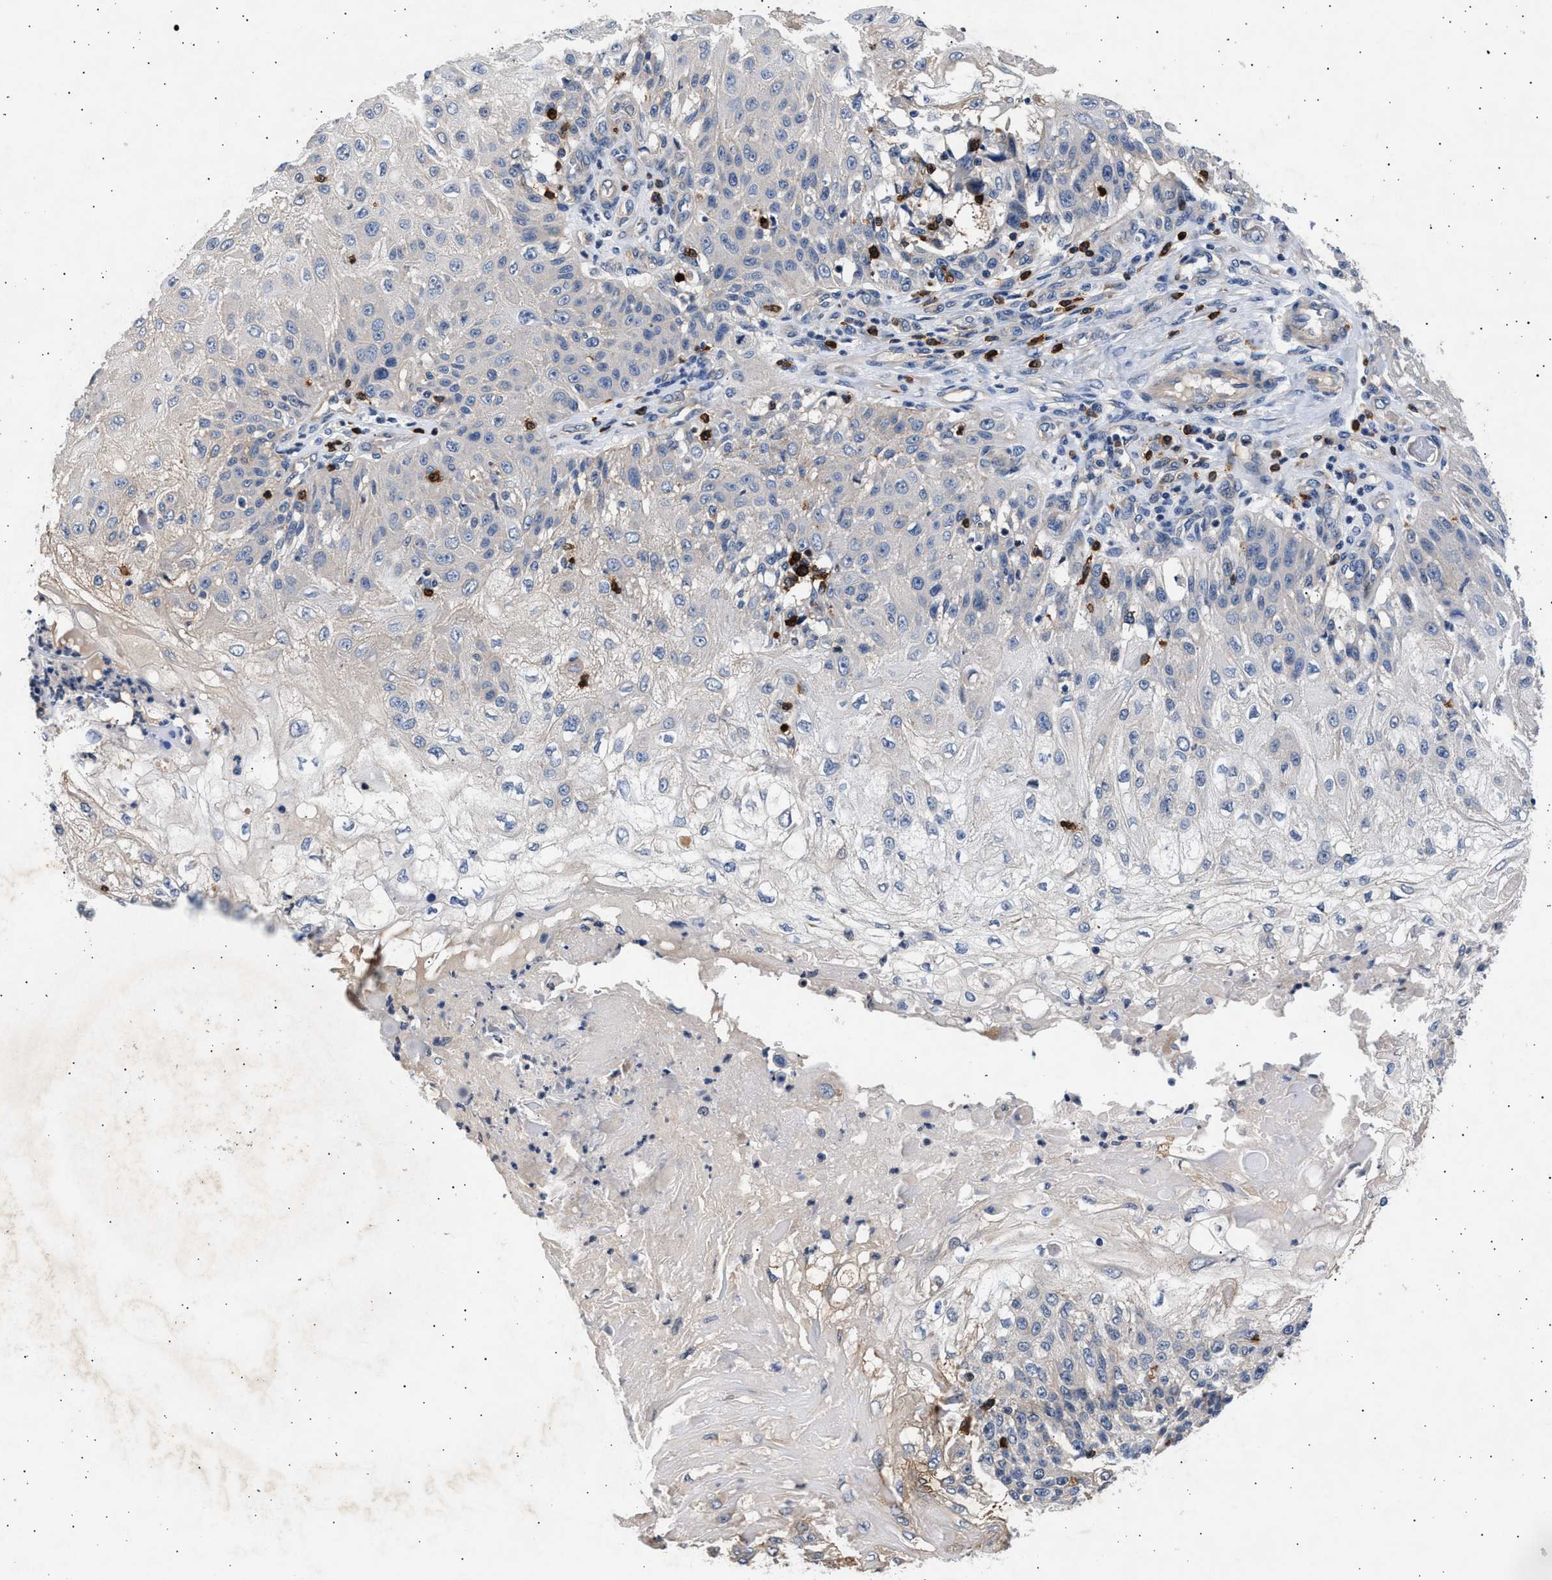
{"staining": {"intensity": "weak", "quantity": "<25%", "location": "cytoplasmic/membranous"}, "tissue": "skin cancer", "cell_type": "Tumor cells", "image_type": "cancer", "snomed": [{"axis": "morphology", "description": "Normal tissue, NOS"}, {"axis": "morphology", "description": "Squamous cell carcinoma, NOS"}, {"axis": "topography", "description": "Skin"}], "caption": "Immunohistochemistry image of neoplastic tissue: skin cancer stained with DAB (3,3'-diaminobenzidine) displays no significant protein positivity in tumor cells.", "gene": "GRAP2", "patient": {"sex": "female", "age": 83}}